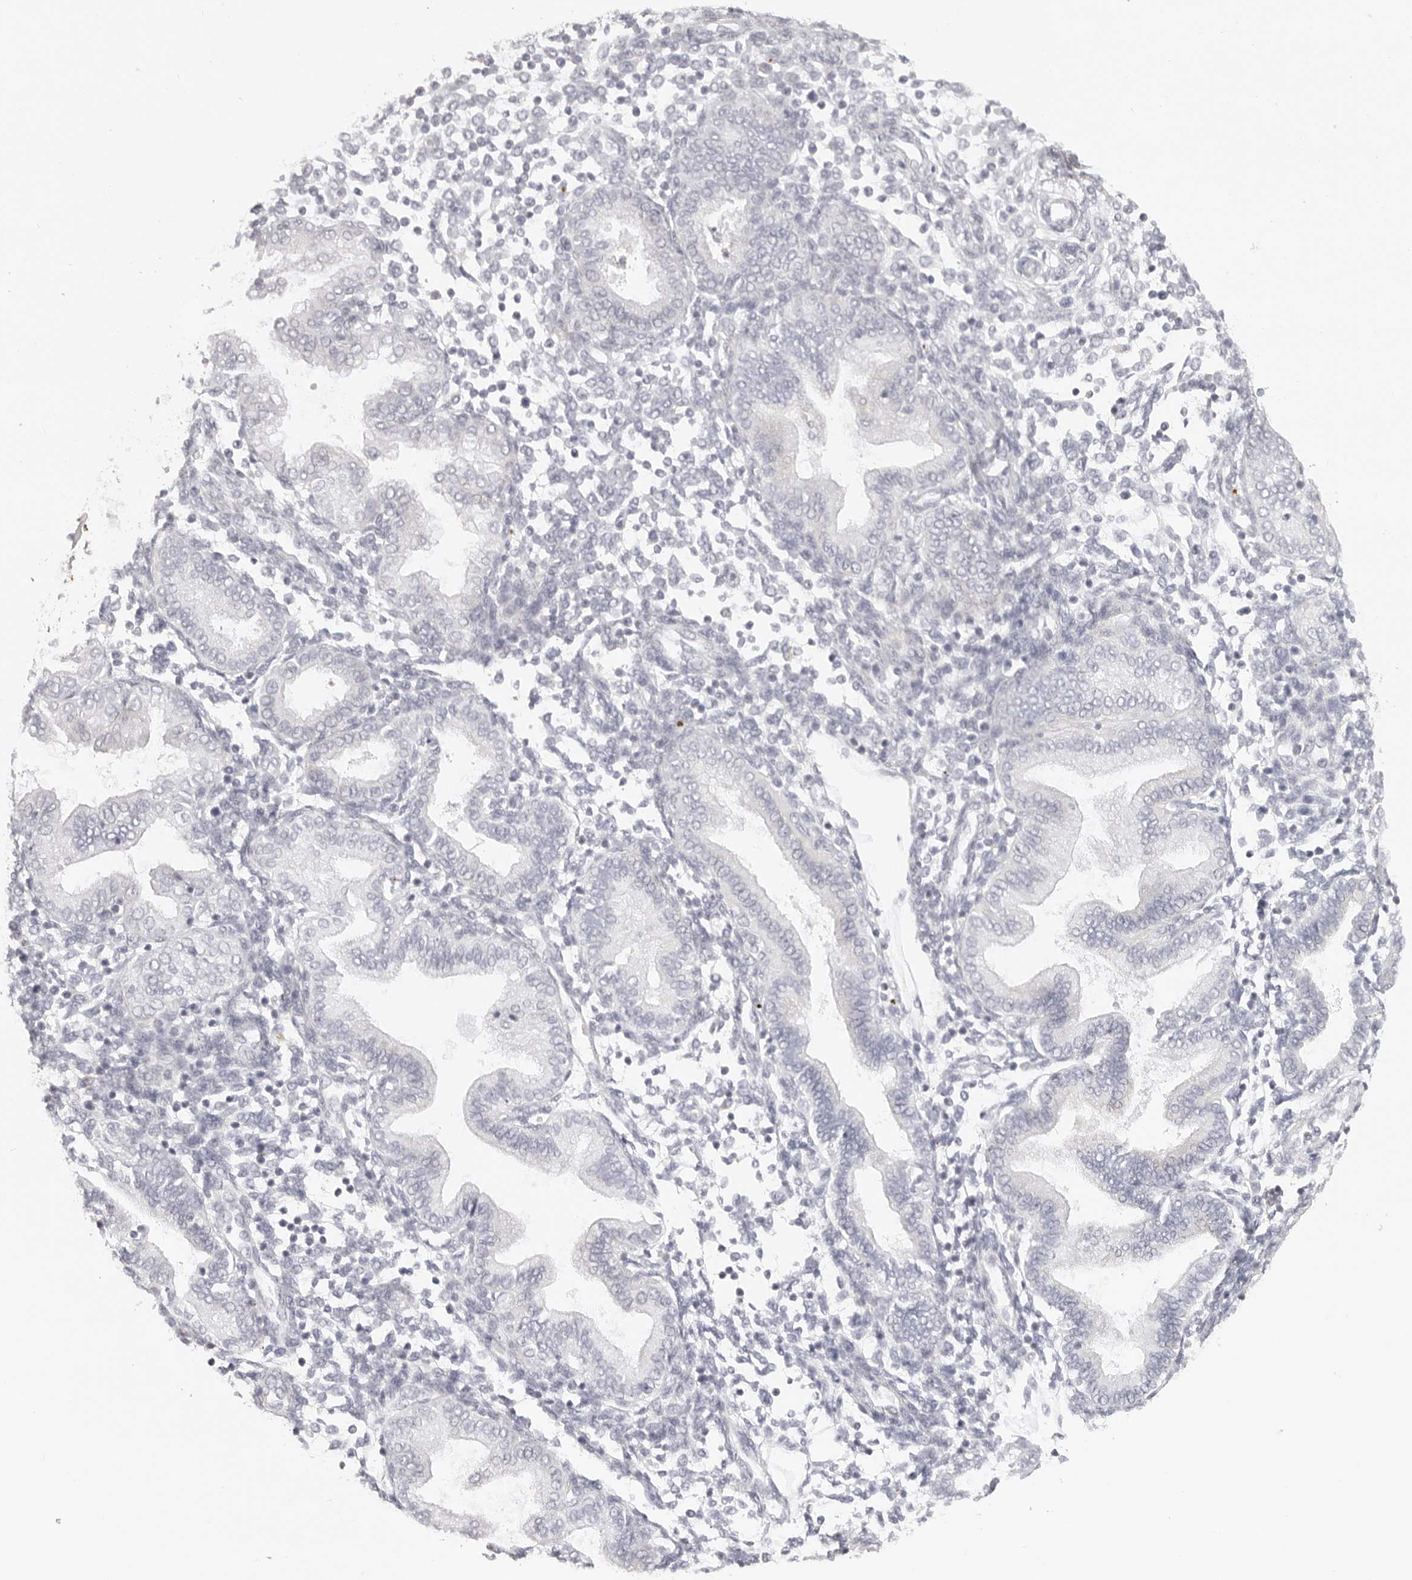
{"staining": {"intensity": "negative", "quantity": "none", "location": "none"}, "tissue": "endometrium", "cell_type": "Cells in endometrial stroma", "image_type": "normal", "snomed": [{"axis": "morphology", "description": "Normal tissue, NOS"}, {"axis": "topography", "description": "Endometrium"}], "caption": "DAB (3,3'-diaminobenzidine) immunohistochemical staining of benign endometrium exhibits no significant positivity in cells in endometrial stroma.", "gene": "RXFP1", "patient": {"sex": "female", "age": 53}}